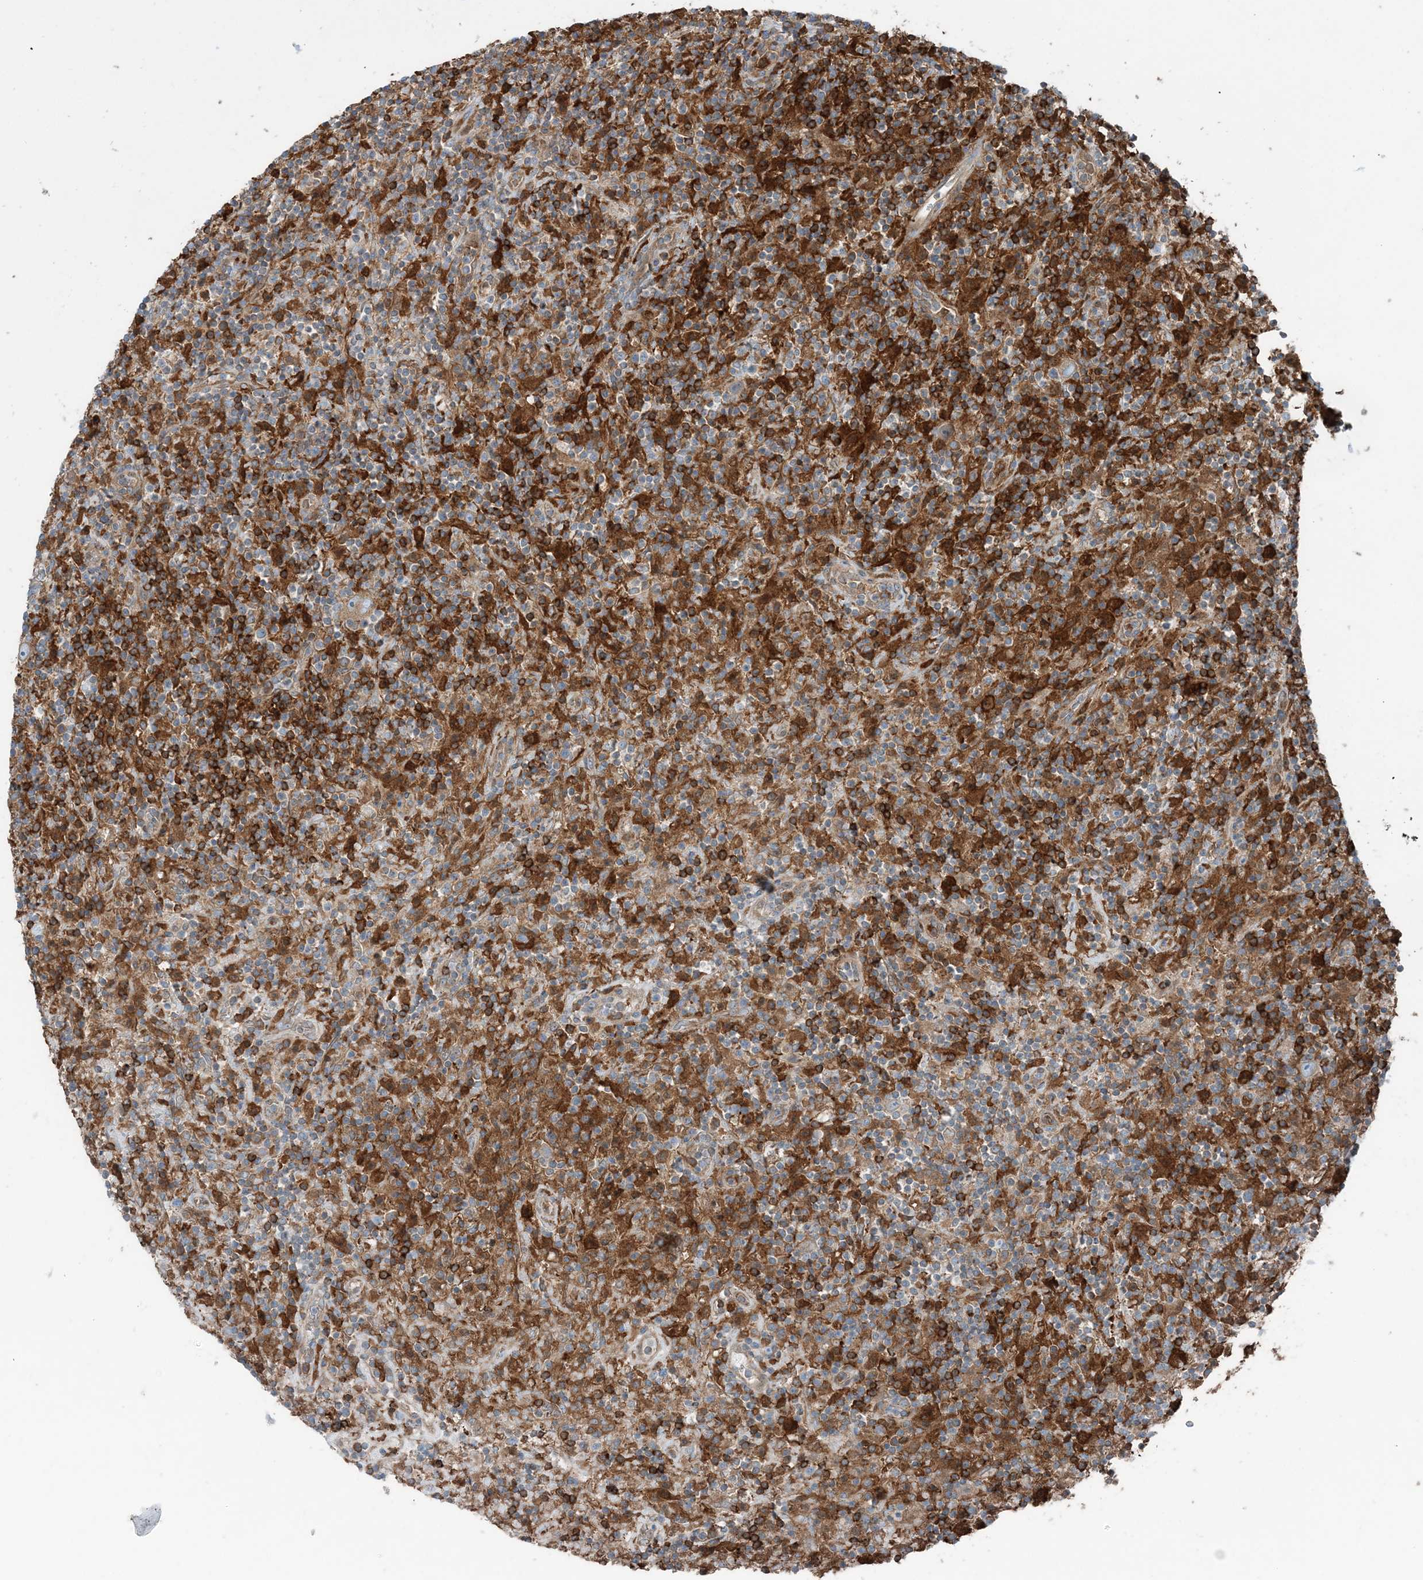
{"staining": {"intensity": "moderate", "quantity": ">75%", "location": "cytoplasmic/membranous"}, "tissue": "lymphoma", "cell_type": "Tumor cells", "image_type": "cancer", "snomed": [{"axis": "morphology", "description": "Hodgkin's disease, NOS"}, {"axis": "topography", "description": "Lymph node"}], "caption": "Tumor cells display medium levels of moderate cytoplasmic/membranous staining in approximately >75% of cells in Hodgkin's disease.", "gene": "SNX2", "patient": {"sex": "male", "age": 70}}